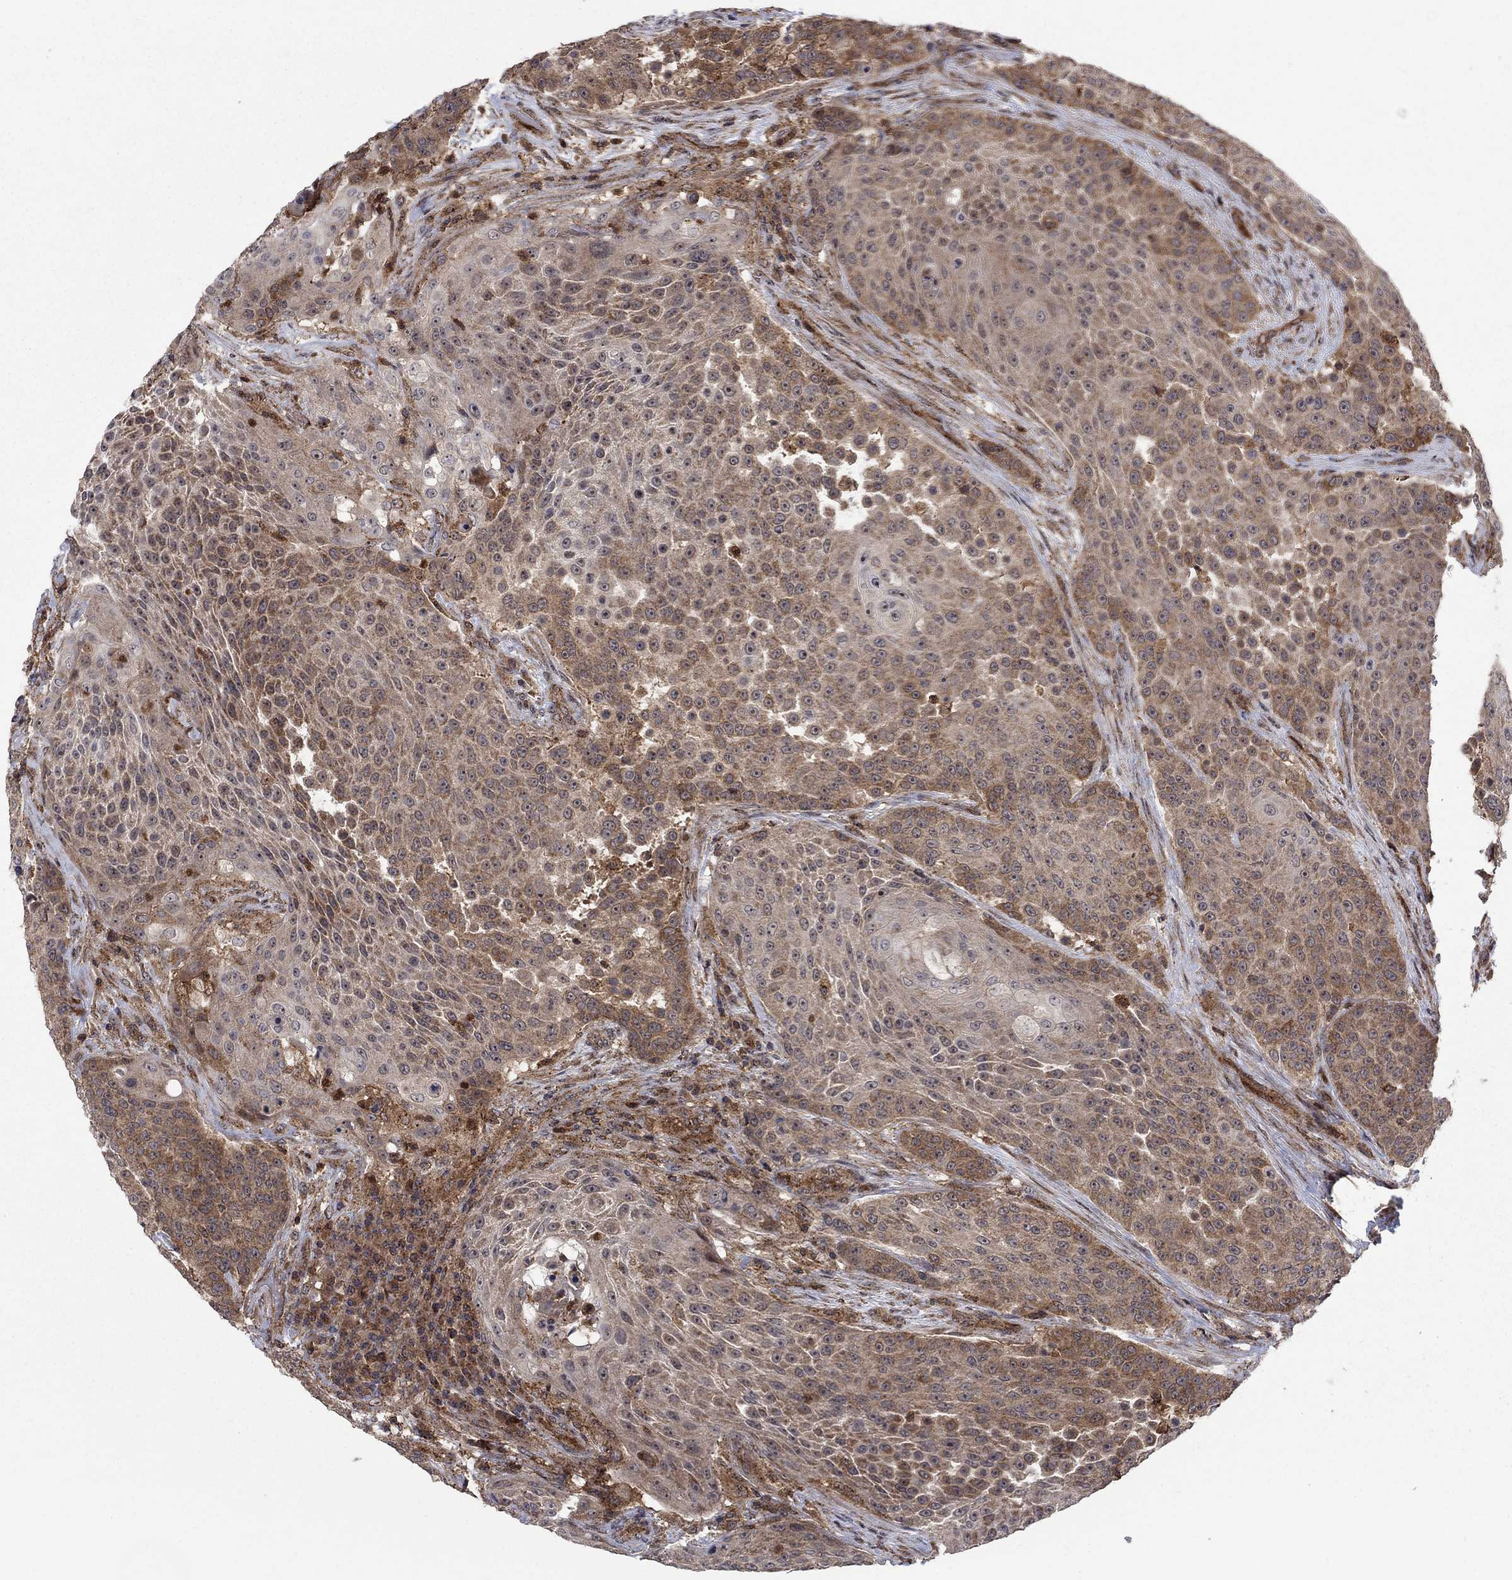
{"staining": {"intensity": "moderate", "quantity": ">75%", "location": "cytoplasmic/membranous"}, "tissue": "urothelial cancer", "cell_type": "Tumor cells", "image_type": "cancer", "snomed": [{"axis": "morphology", "description": "Urothelial carcinoma, High grade"}, {"axis": "topography", "description": "Urinary bladder"}], "caption": "Moderate cytoplasmic/membranous positivity for a protein is identified in about >75% of tumor cells of high-grade urothelial carcinoma using immunohistochemistry (IHC).", "gene": "IFI35", "patient": {"sex": "female", "age": 63}}